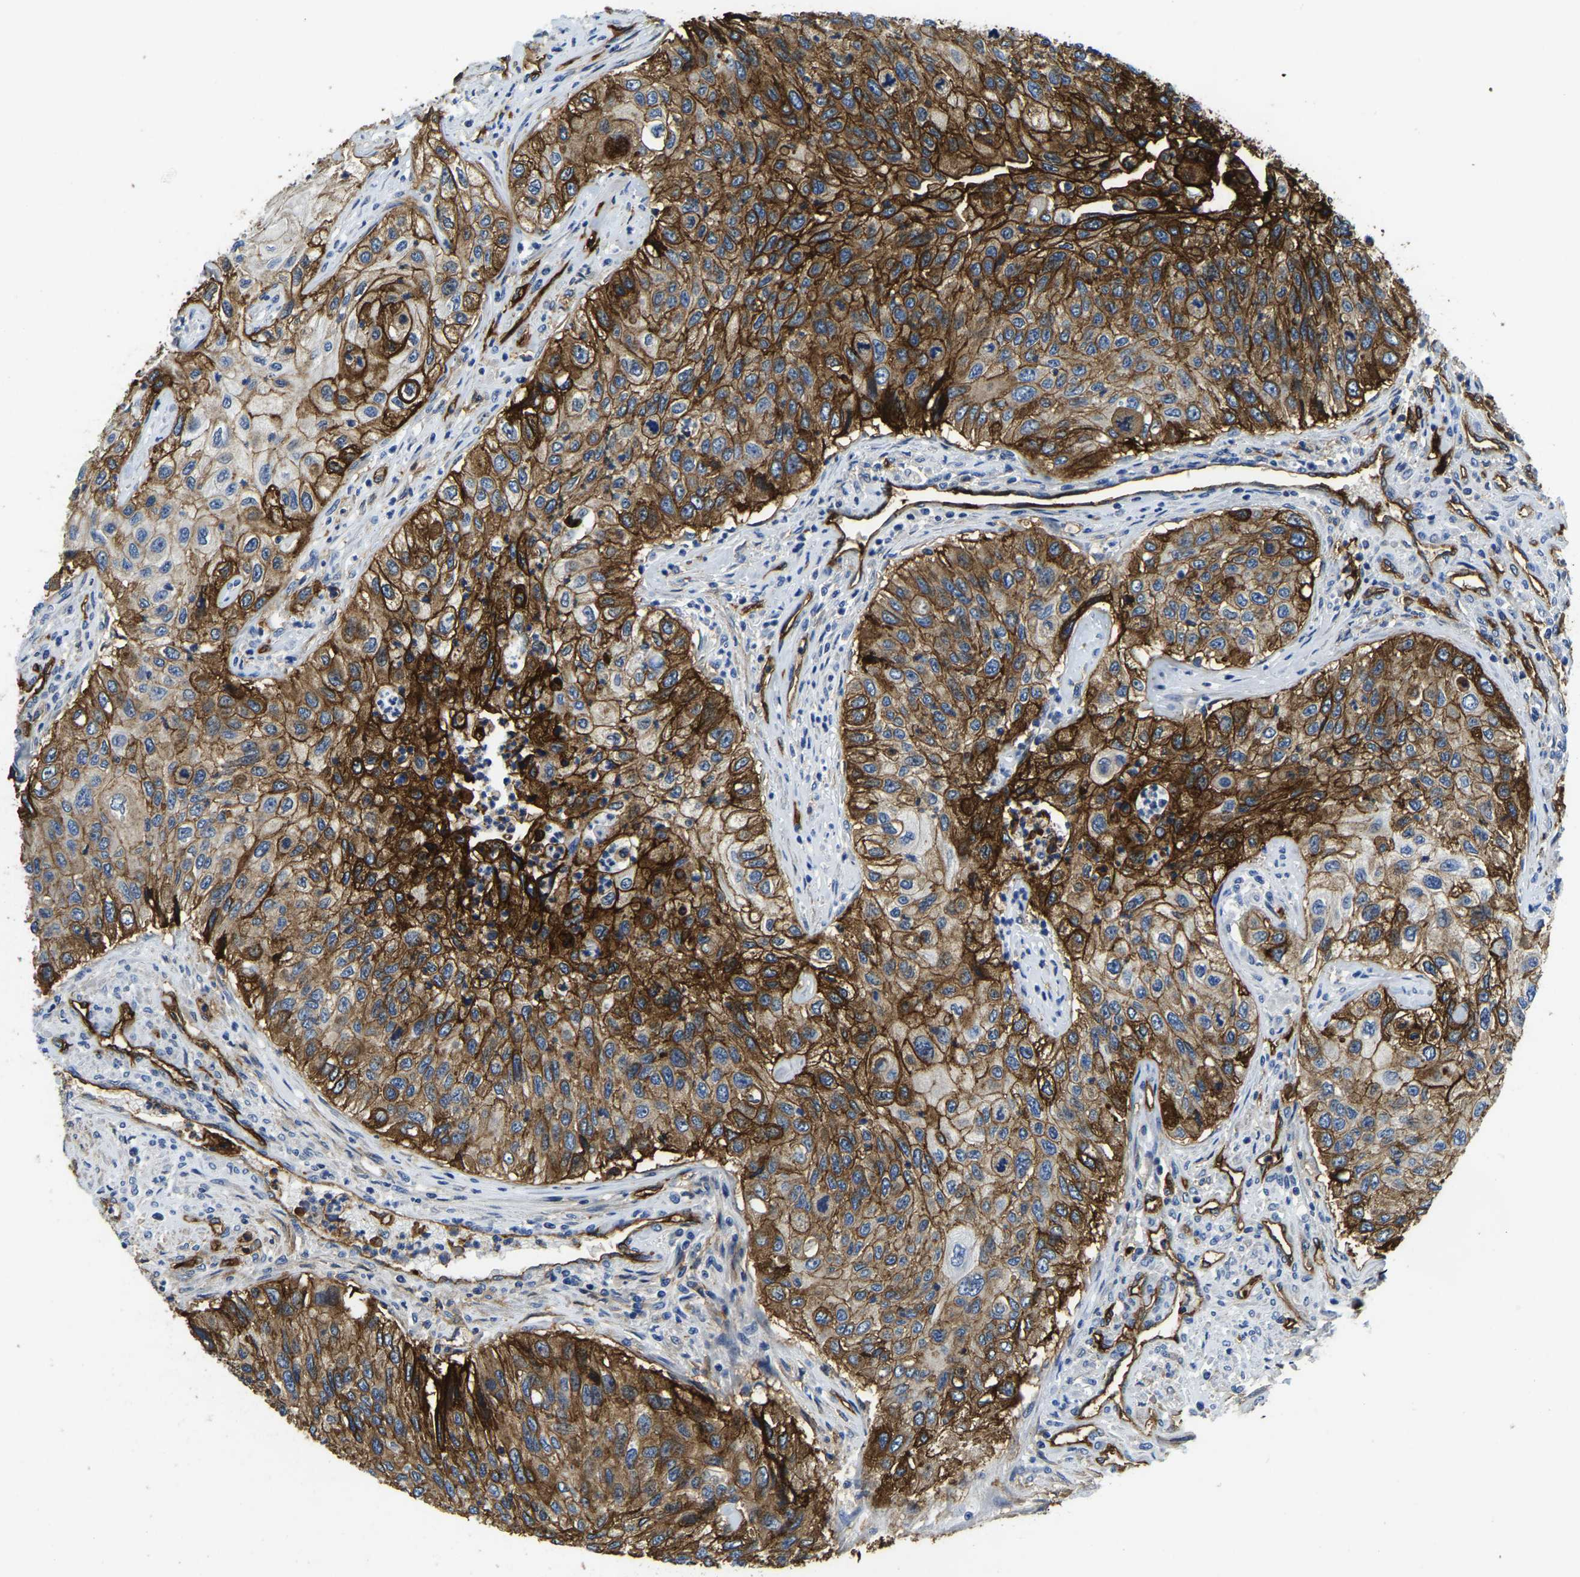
{"staining": {"intensity": "strong", "quantity": ">75%", "location": "cytoplasmic/membranous"}, "tissue": "urothelial cancer", "cell_type": "Tumor cells", "image_type": "cancer", "snomed": [{"axis": "morphology", "description": "Urothelial carcinoma, High grade"}, {"axis": "topography", "description": "Urinary bladder"}], "caption": "Urothelial cancer tissue demonstrates strong cytoplasmic/membranous expression in approximately >75% of tumor cells, visualized by immunohistochemistry.", "gene": "ITGA2", "patient": {"sex": "female", "age": 60}}